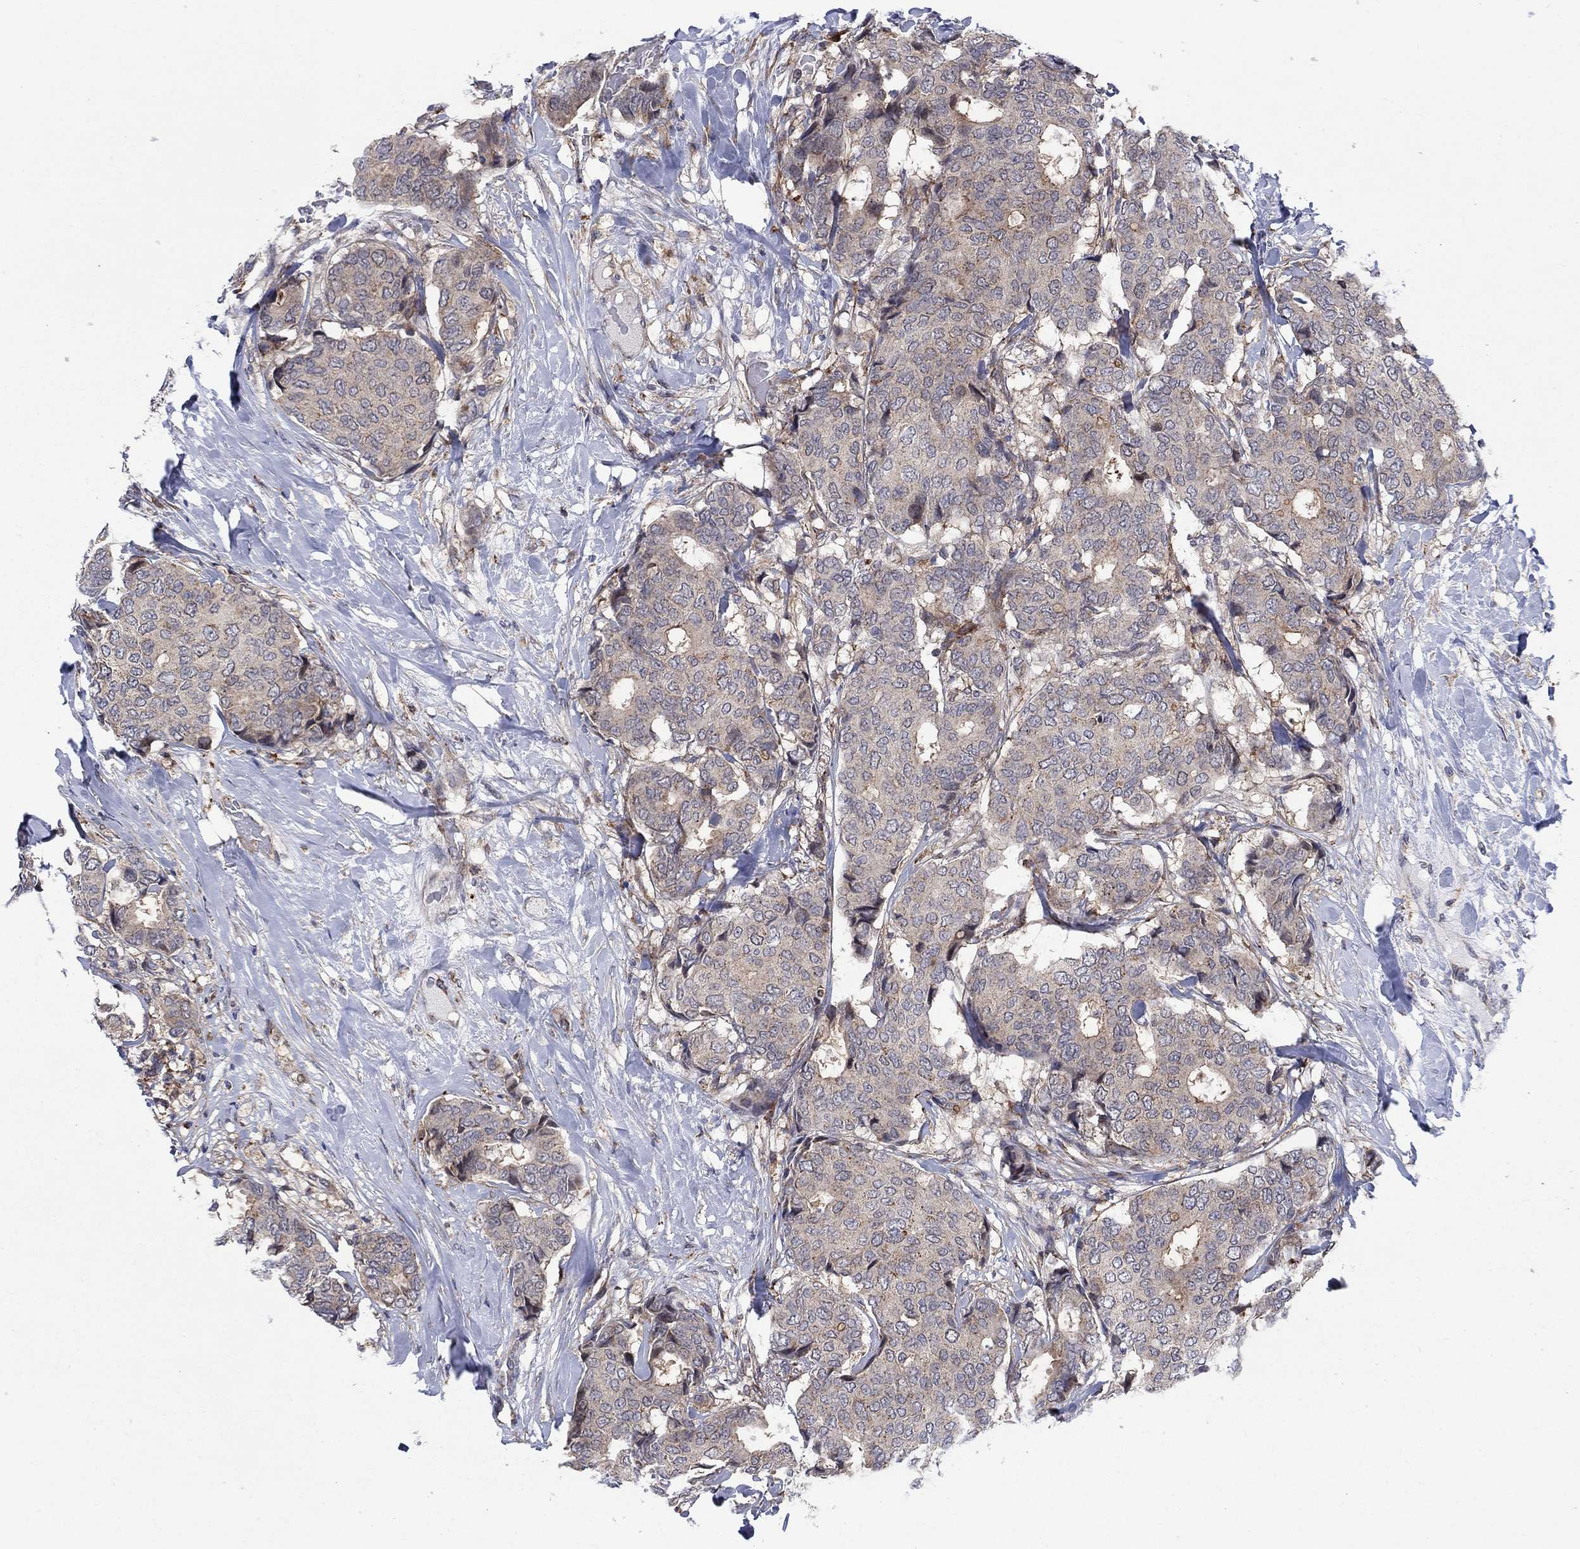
{"staining": {"intensity": "negative", "quantity": "none", "location": "none"}, "tissue": "breast cancer", "cell_type": "Tumor cells", "image_type": "cancer", "snomed": [{"axis": "morphology", "description": "Duct carcinoma"}, {"axis": "topography", "description": "Breast"}], "caption": "Tumor cells are negative for protein expression in human breast cancer (invasive ductal carcinoma).", "gene": "SLC35F2", "patient": {"sex": "female", "age": 75}}